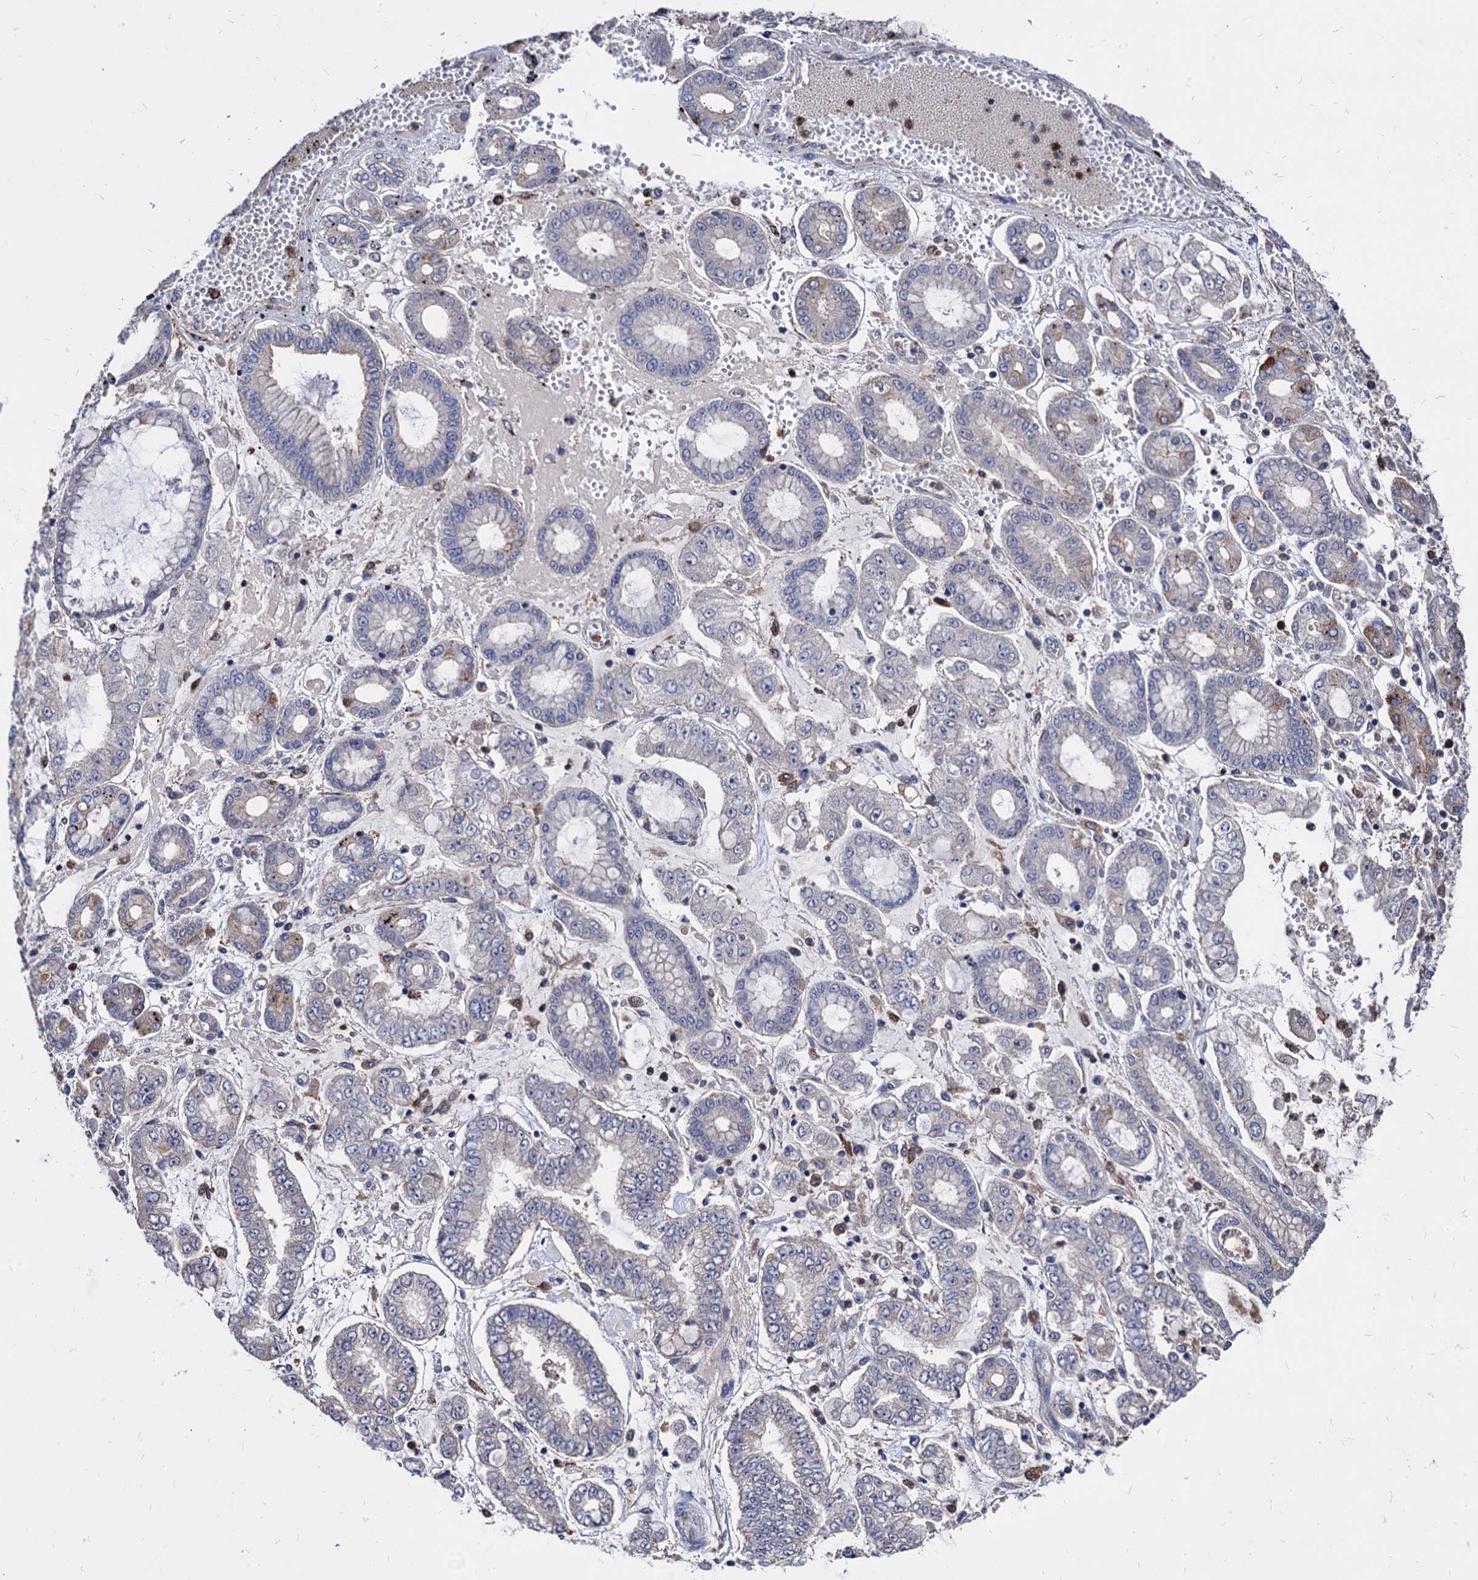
{"staining": {"intensity": "negative", "quantity": "none", "location": "none"}, "tissue": "stomach cancer", "cell_type": "Tumor cells", "image_type": "cancer", "snomed": [{"axis": "morphology", "description": "Adenocarcinoma, NOS"}, {"axis": "topography", "description": "Stomach"}], "caption": "Immunohistochemistry photomicrograph of neoplastic tissue: adenocarcinoma (stomach) stained with DAB displays no significant protein staining in tumor cells.", "gene": "CPPED1", "patient": {"sex": "male", "age": 76}}